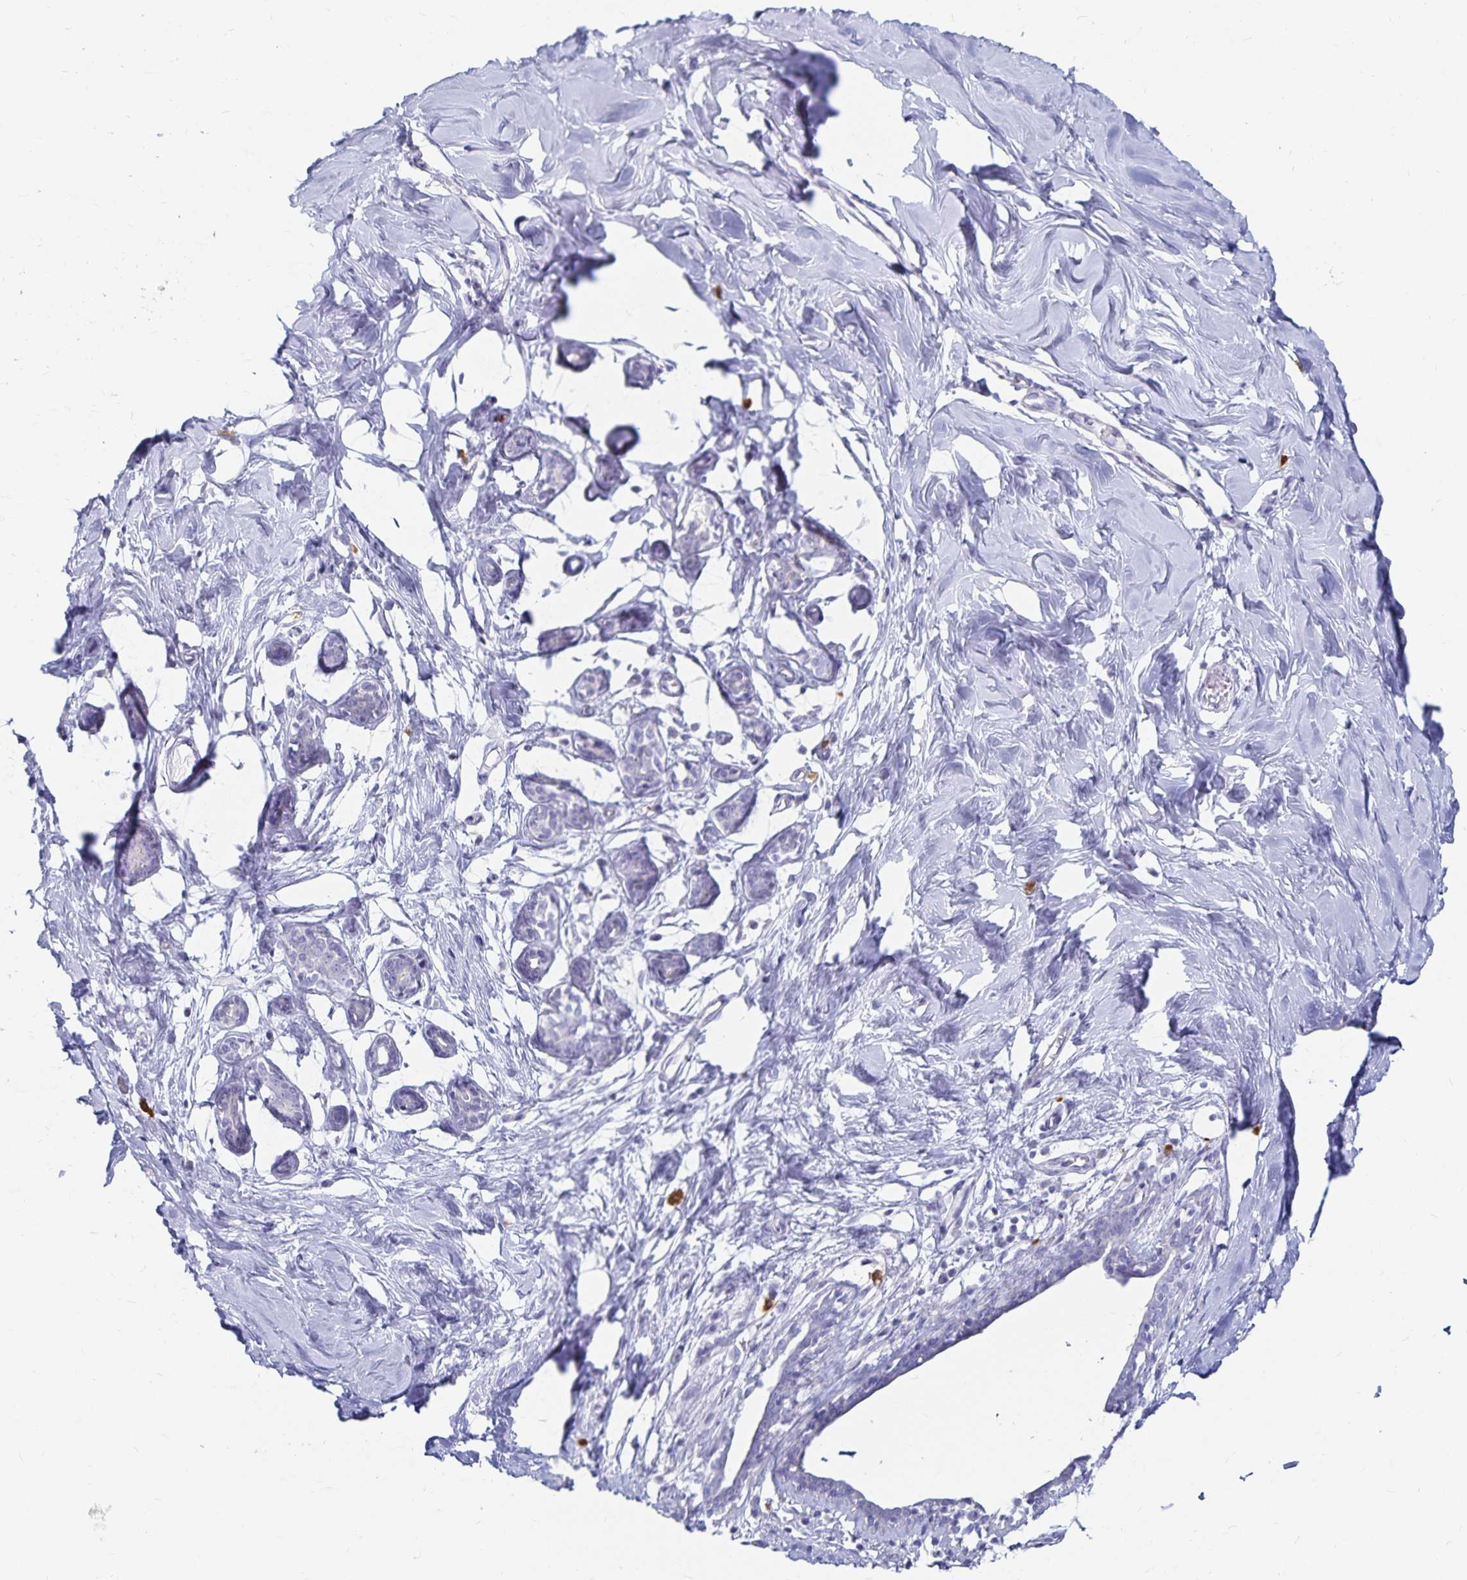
{"staining": {"intensity": "negative", "quantity": "none", "location": "none"}, "tissue": "breast", "cell_type": "Adipocytes", "image_type": "normal", "snomed": [{"axis": "morphology", "description": "Normal tissue, NOS"}, {"axis": "topography", "description": "Breast"}], "caption": "DAB immunohistochemical staining of normal human breast shows no significant expression in adipocytes. (Stains: DAB (3,3'-diaminobenzidine) immunohistochemistry with hematoxylin counter stain, Microscopy: brightfield microscopy at high magnification).", "gene": "TNIP1", "patient": {"sex": "female", "age": 27}}